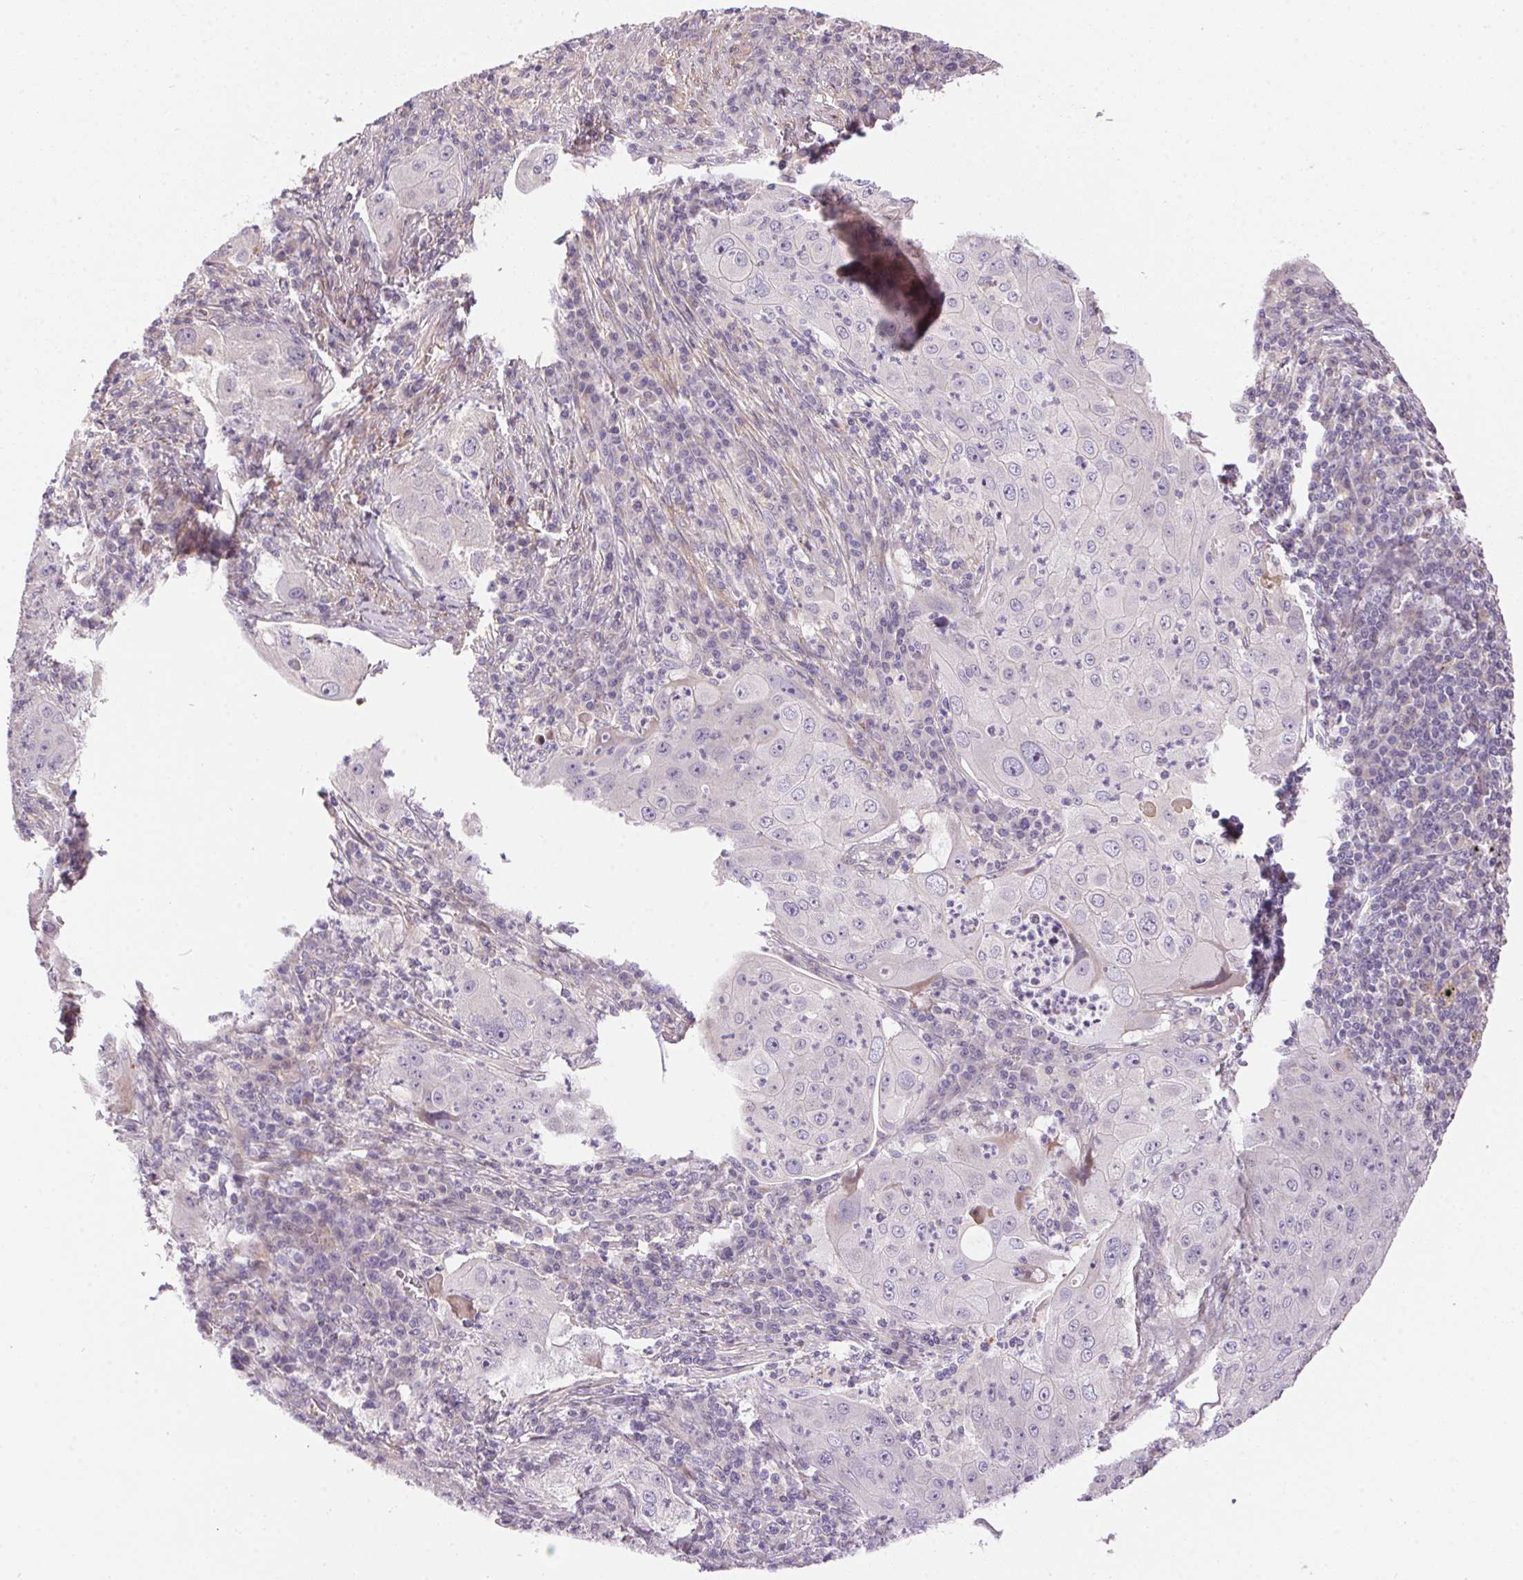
{"staining": {"intensity": "negative", "quantity": "none", "location": "none"}, "tissue": "lung cancer", "cell_type": "Tumor cells", "image_type": "cancer", "snomed": [{"axis": "morphology", "description": "Squamous cell carcinoma, NOS"}, {"axis": "topography", "description": "Lung"}], "caption": "This is an IHC micrograph of lung cancer (squamous cell carcinoma). There is no staining in tumor cells.", "gene": "UNC13B", "patient": {"sex": "female", "age": 59}}